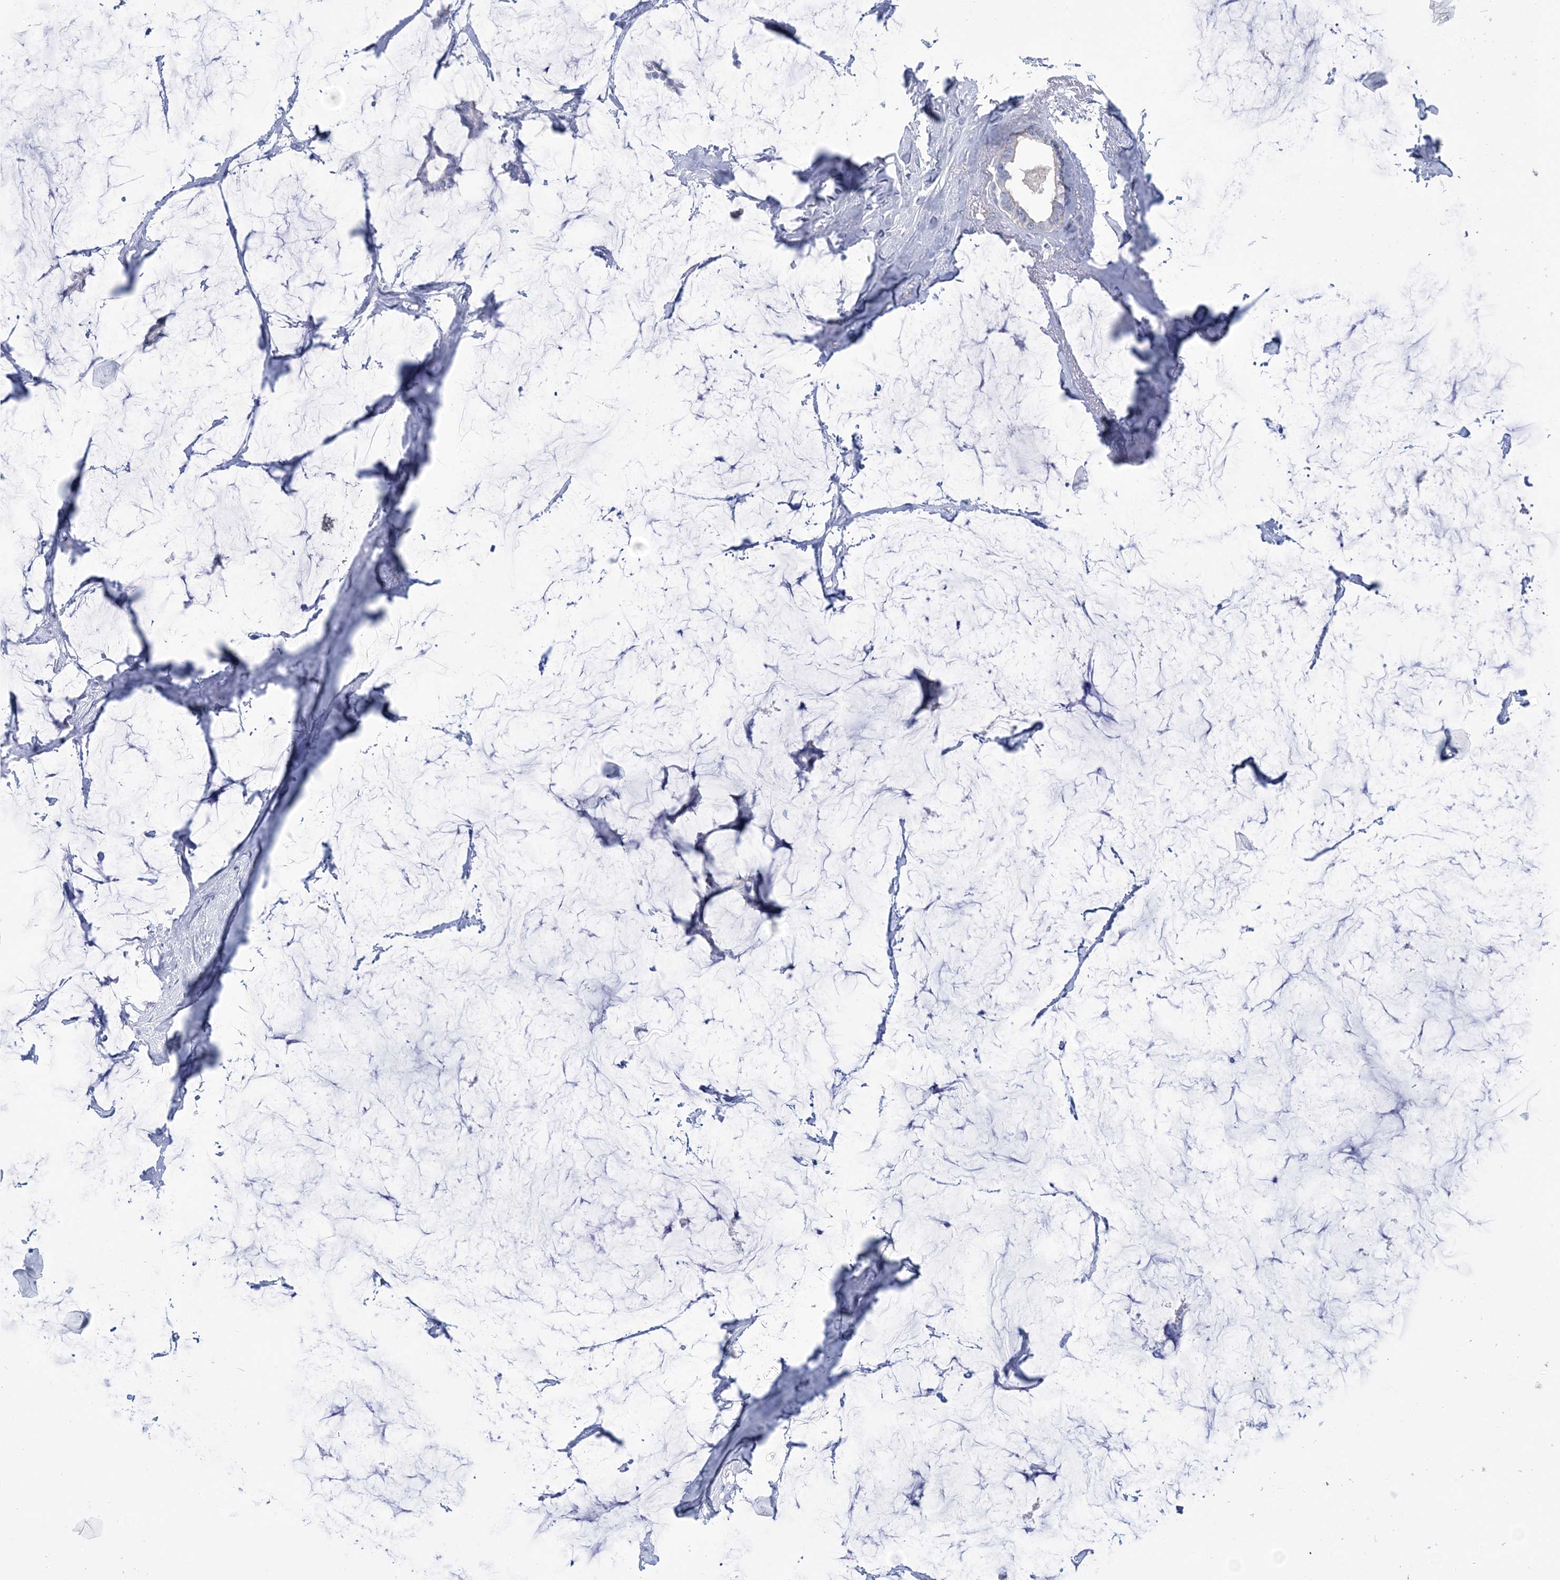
{"staining": {"intensity": "negative", "quantity": "none", "location": "none"}, "tissue": "breast cancer", "cell_type": "Tumor cells", "image_type": "cancer", "snomed": [{"axis": "morphology", "description": "Duct carcinoma"}, {"axis": "topography", "description": "Breast"}], "caption": "Protein analysis of breast infiltrating ductal carcinoma exhibits no significant positivity in tumor cells. (DAB (3,3'-diaminobenzidine) IHC with hematoxylin counter stain).", "gene": "RAB11FIP5", "patient": {"sex": "female", "age": 93}}